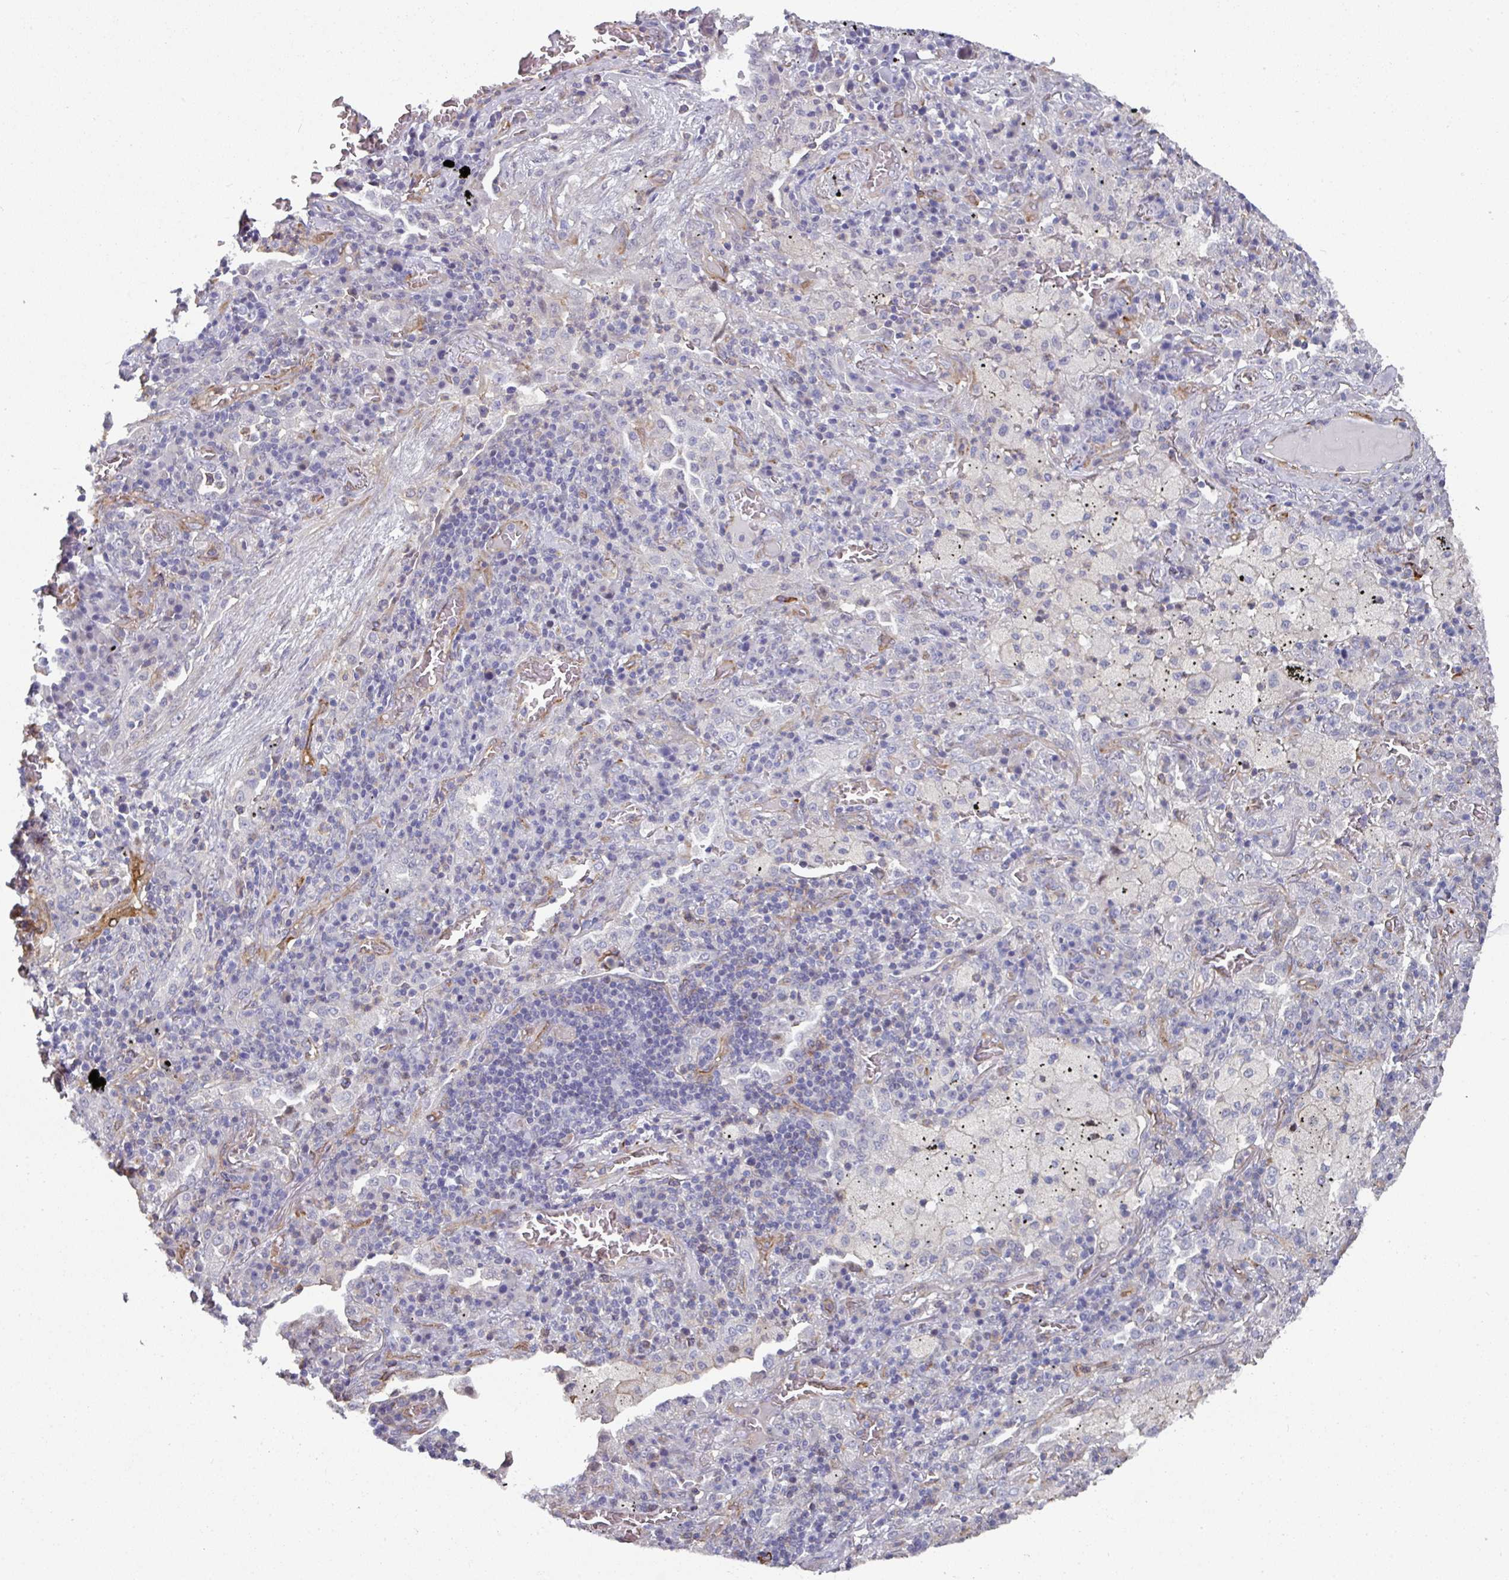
{"staining": {"intensity": "moderate", "quantity": "<25%", "location": "cytoplasmic/membranous"}, "tissue": "lung cancer", "cell_type": "Tumor cells", "image_type": "cancer", "snomed": [{"axis": "morphology", "description": "Squamous cell carcinoma, NOS"}, {"axis": "topography", "description": "Lung"}], "caption": "Tumor cells show low levels of moderate cytoplasmic/membranous expression in about <25% of cells in squamous cell carcinoma (lung).", "gene": "BEND5", "patient": {"sex": "female", "age": 63}}